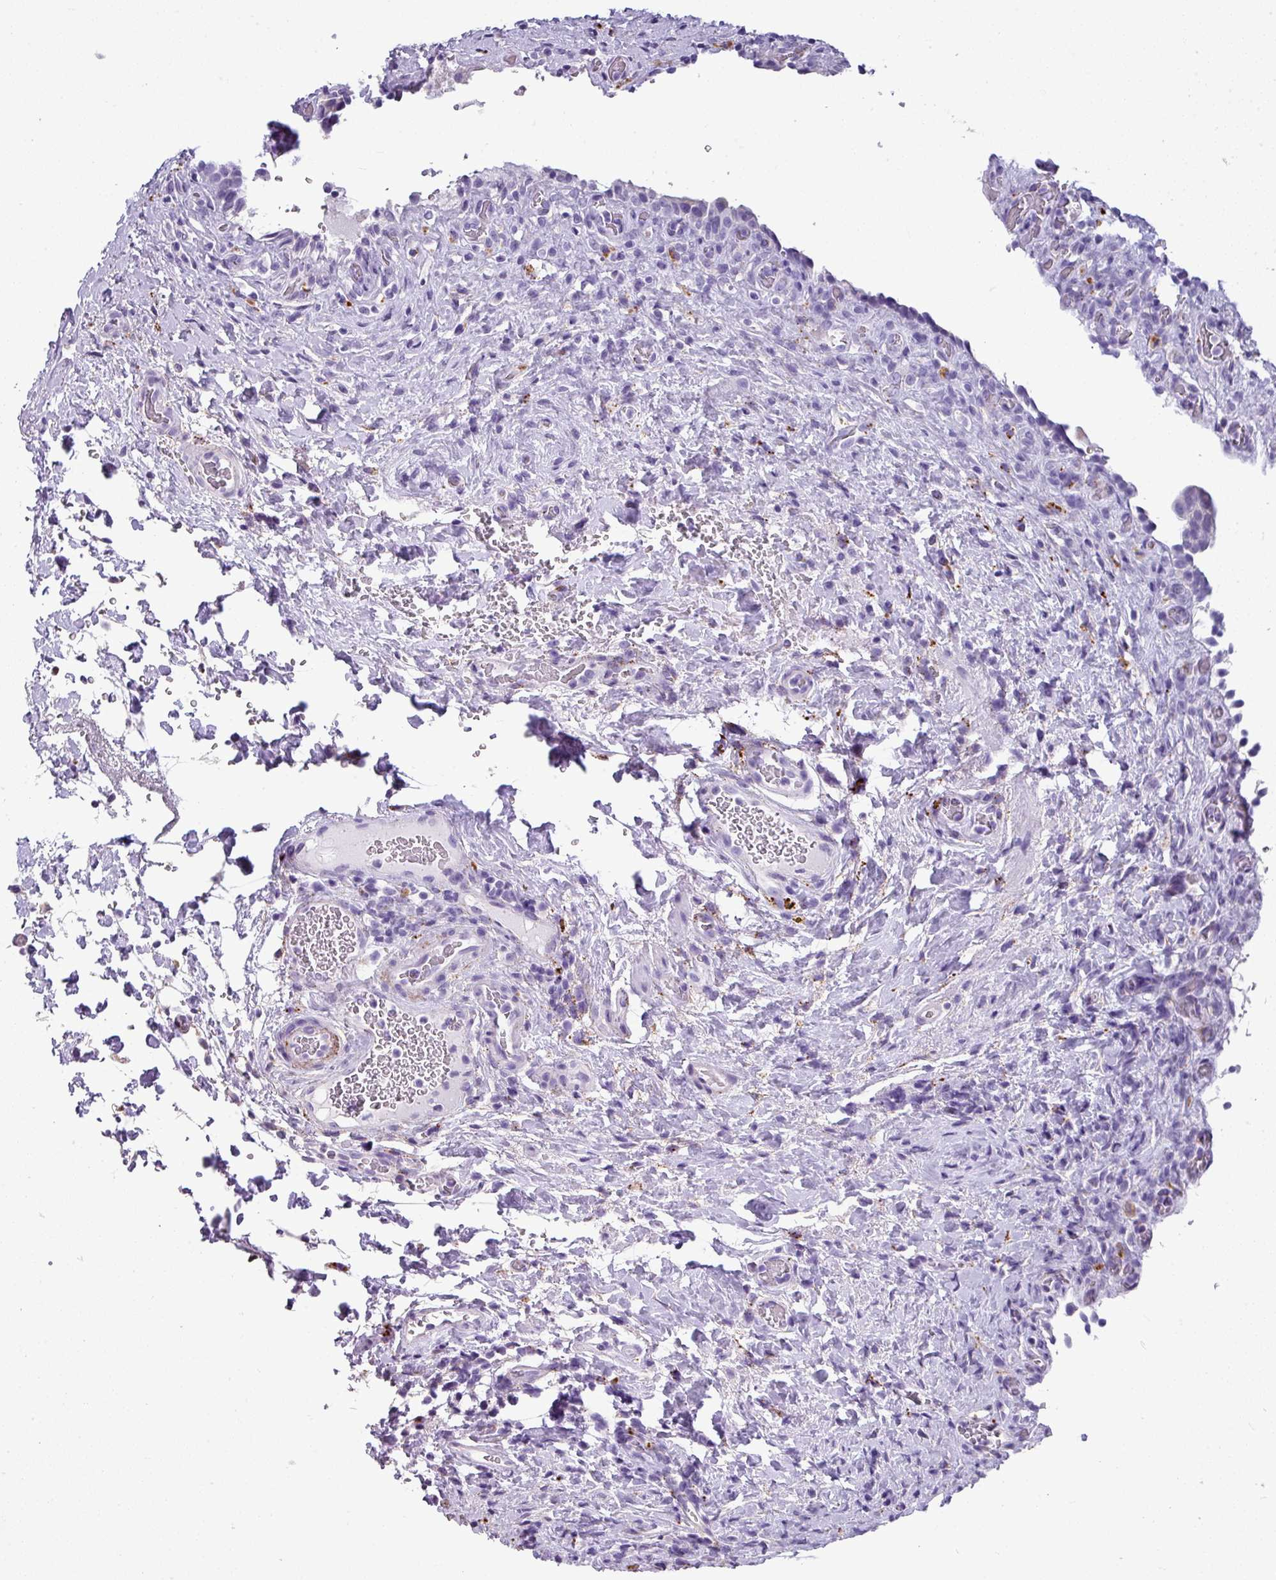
{"staining": {"intensity": "negative", "quantity": "none", "location": "none"}, "tissue": "urinary bladder", "cell_type": "Urothelial cells", "image_type": "normal", "snomed": [{"axis": "morphology", "description": "Normal tissue, NOS"}, {"axis": "morphology", "description": "Inflammation, NOS"}, {"axis": "topography", "description": "Urinary bladder"}], "caption": "DAB (3,3'-diaminobenzidine) immunohistochemical staining of benign urinary bladder demonstrates no significant expression in urothelial cells. (DAB (3,3'-diaminobenzidine) immunohistochemistry, high magnification).", "gene": "ZNF568", "patient": {"sex": "male", "age": 64}}